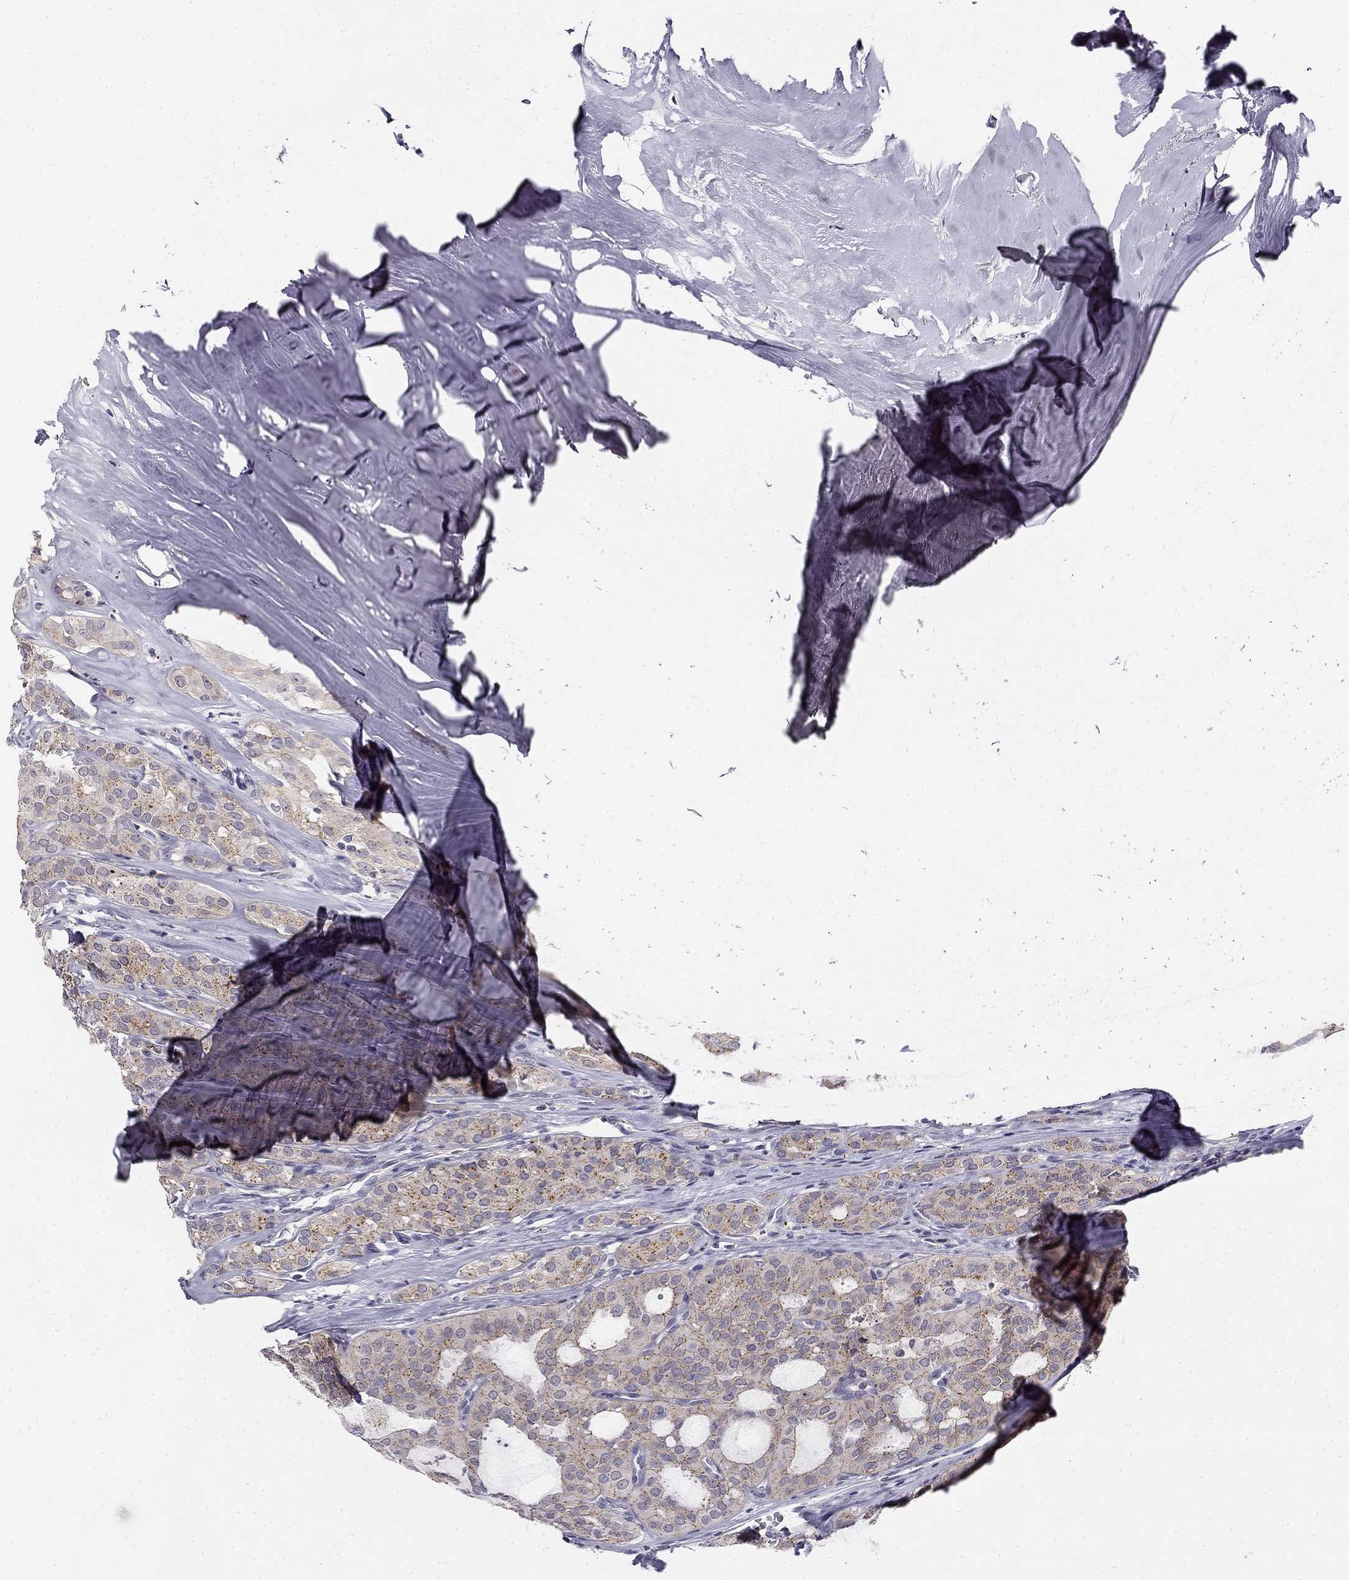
{"staining": {"intensity": "moderate", "quantity": "<25%", "location": "cytoplasmic/membranous"}, "tissue": "thyroid cancer", "cell_type": "Tumor cells", "image_type": "cancer", "snomed": [{"axis": "morphology", "description": "Follicular adenoma carcinoma, NOS"}, {"axis": "topography", "description": "Thyroid gland"}], "caption": "About <25% of tumor cells in human follicular adenoma carcinoma (thyroid) reveal moderate cytoplasmic/membranous protein positivity as visualized by brown immunohistochemical staining.", "gene": "CNR1", "patient": {"sex": "male", "age": 75}}